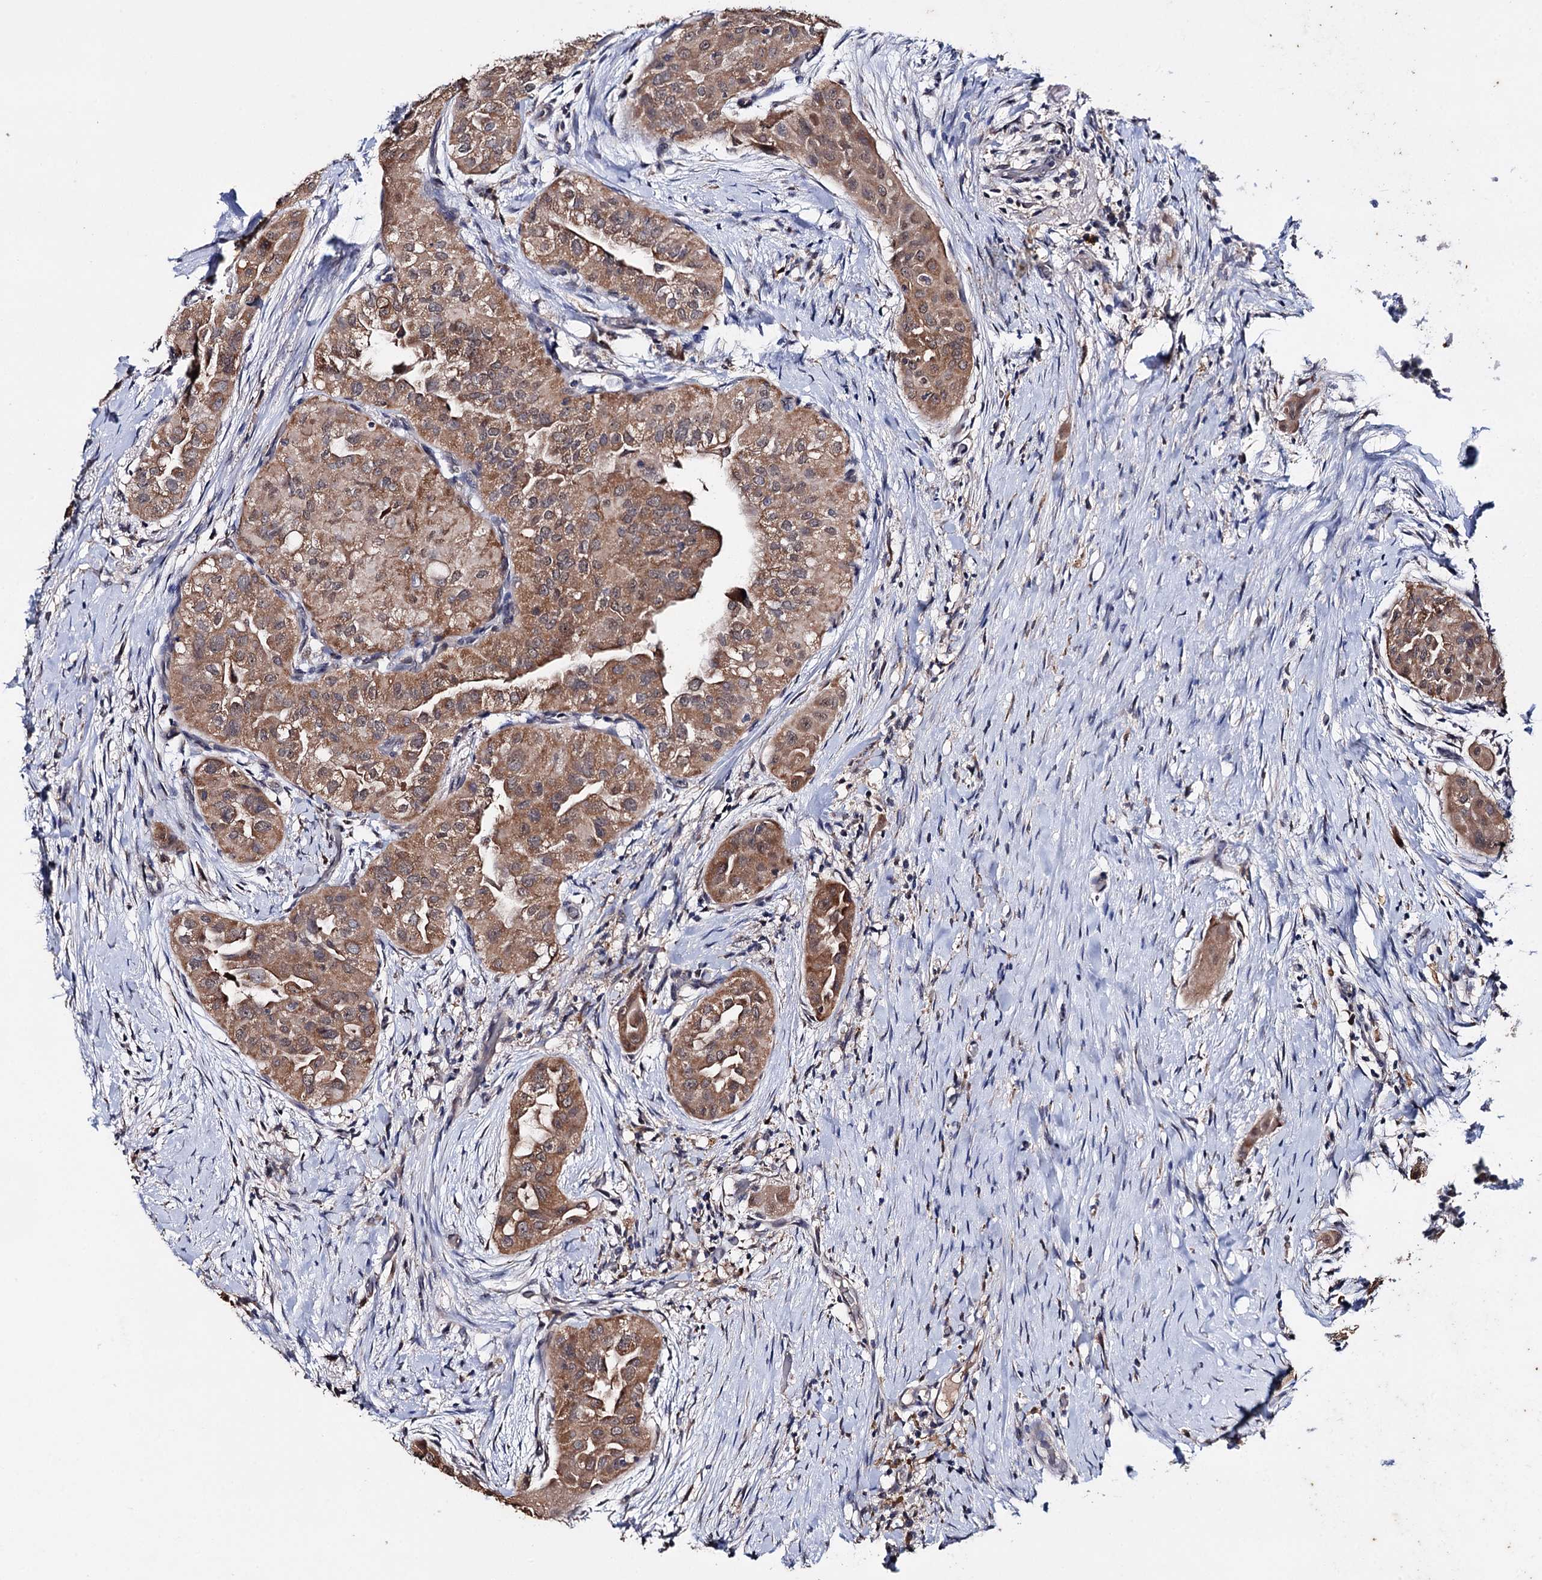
{"staining": {"intensity": "moderate", "quantity": ">75%", "location": "cytoplasmic/membranous"}, "tissue": "thyroid cancer", "cell_type": "Tumor cells", "image_type": "cancer", "snomed": [{"axis": "morphology", "description": "Papillary adenocarcinoma, NOS"}, {"axis": "topography", "description": "Thyroid gland"}], "caption": "Thyroid cancer (papillary adenocarcinoma) stained for a protein demonstrates moderate cytoplasmic/membranous positivity in tumor cells.", "gene": "CLPB", "patient": {"sex": "female", "age": 59}}